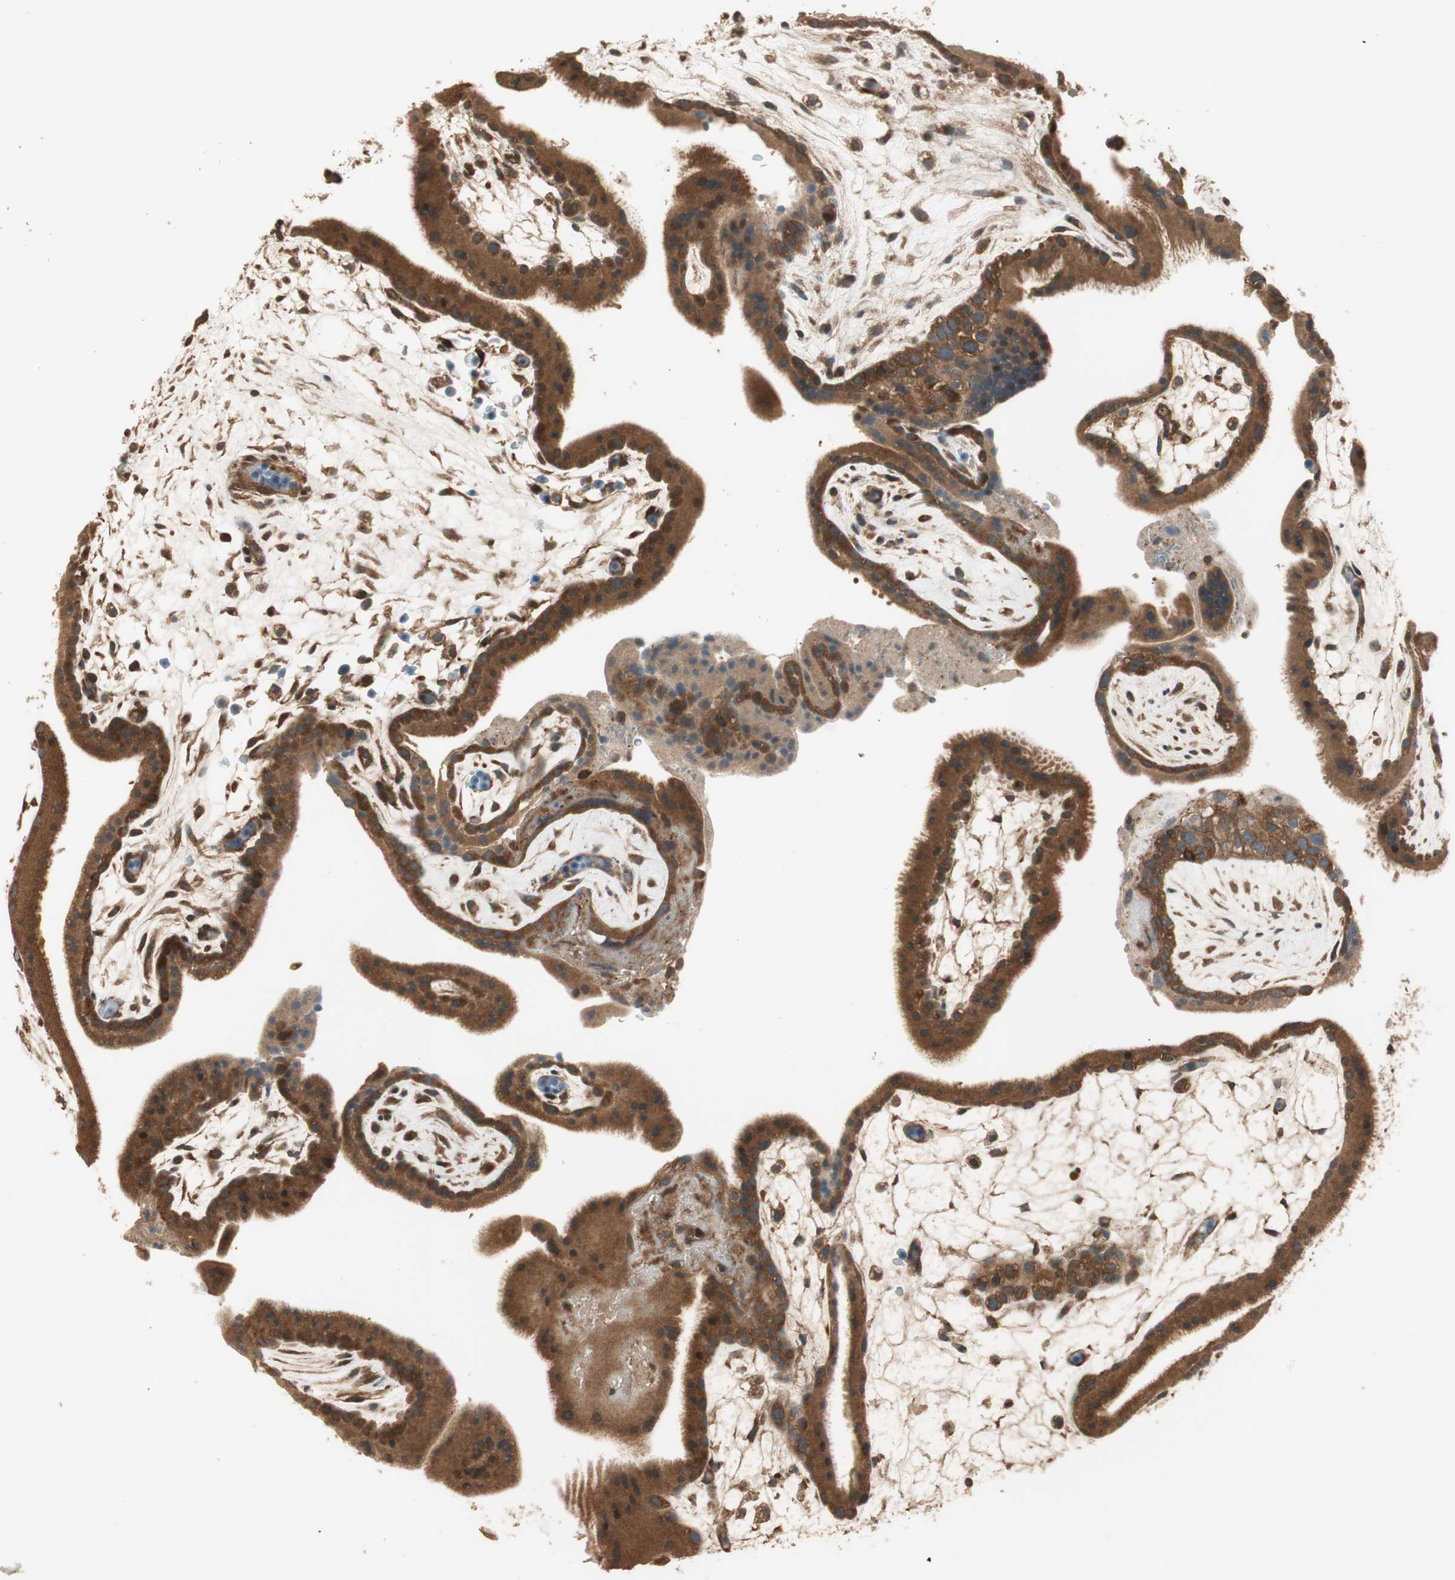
{"staining": {"intensity": "strong", "quantity": ">75%", "location": "cytoplasmic/membranous"}, "tissue": "placenta", "cell_type": "Decidual cells", "image_type": "normal", "snomed": [{"axis": "morphology", "description": "Normal tissue, NOS"}, {"axis": "topography", "description": "Placenta"}], "caption": "Immunohistochemical staining of benign human placenta reveals strong cytoplasmic/membranous protein staining in approximately >75% of decidual cells.", "gene": "CNOT4", "patient": {"sex": "female", "age": 19}}